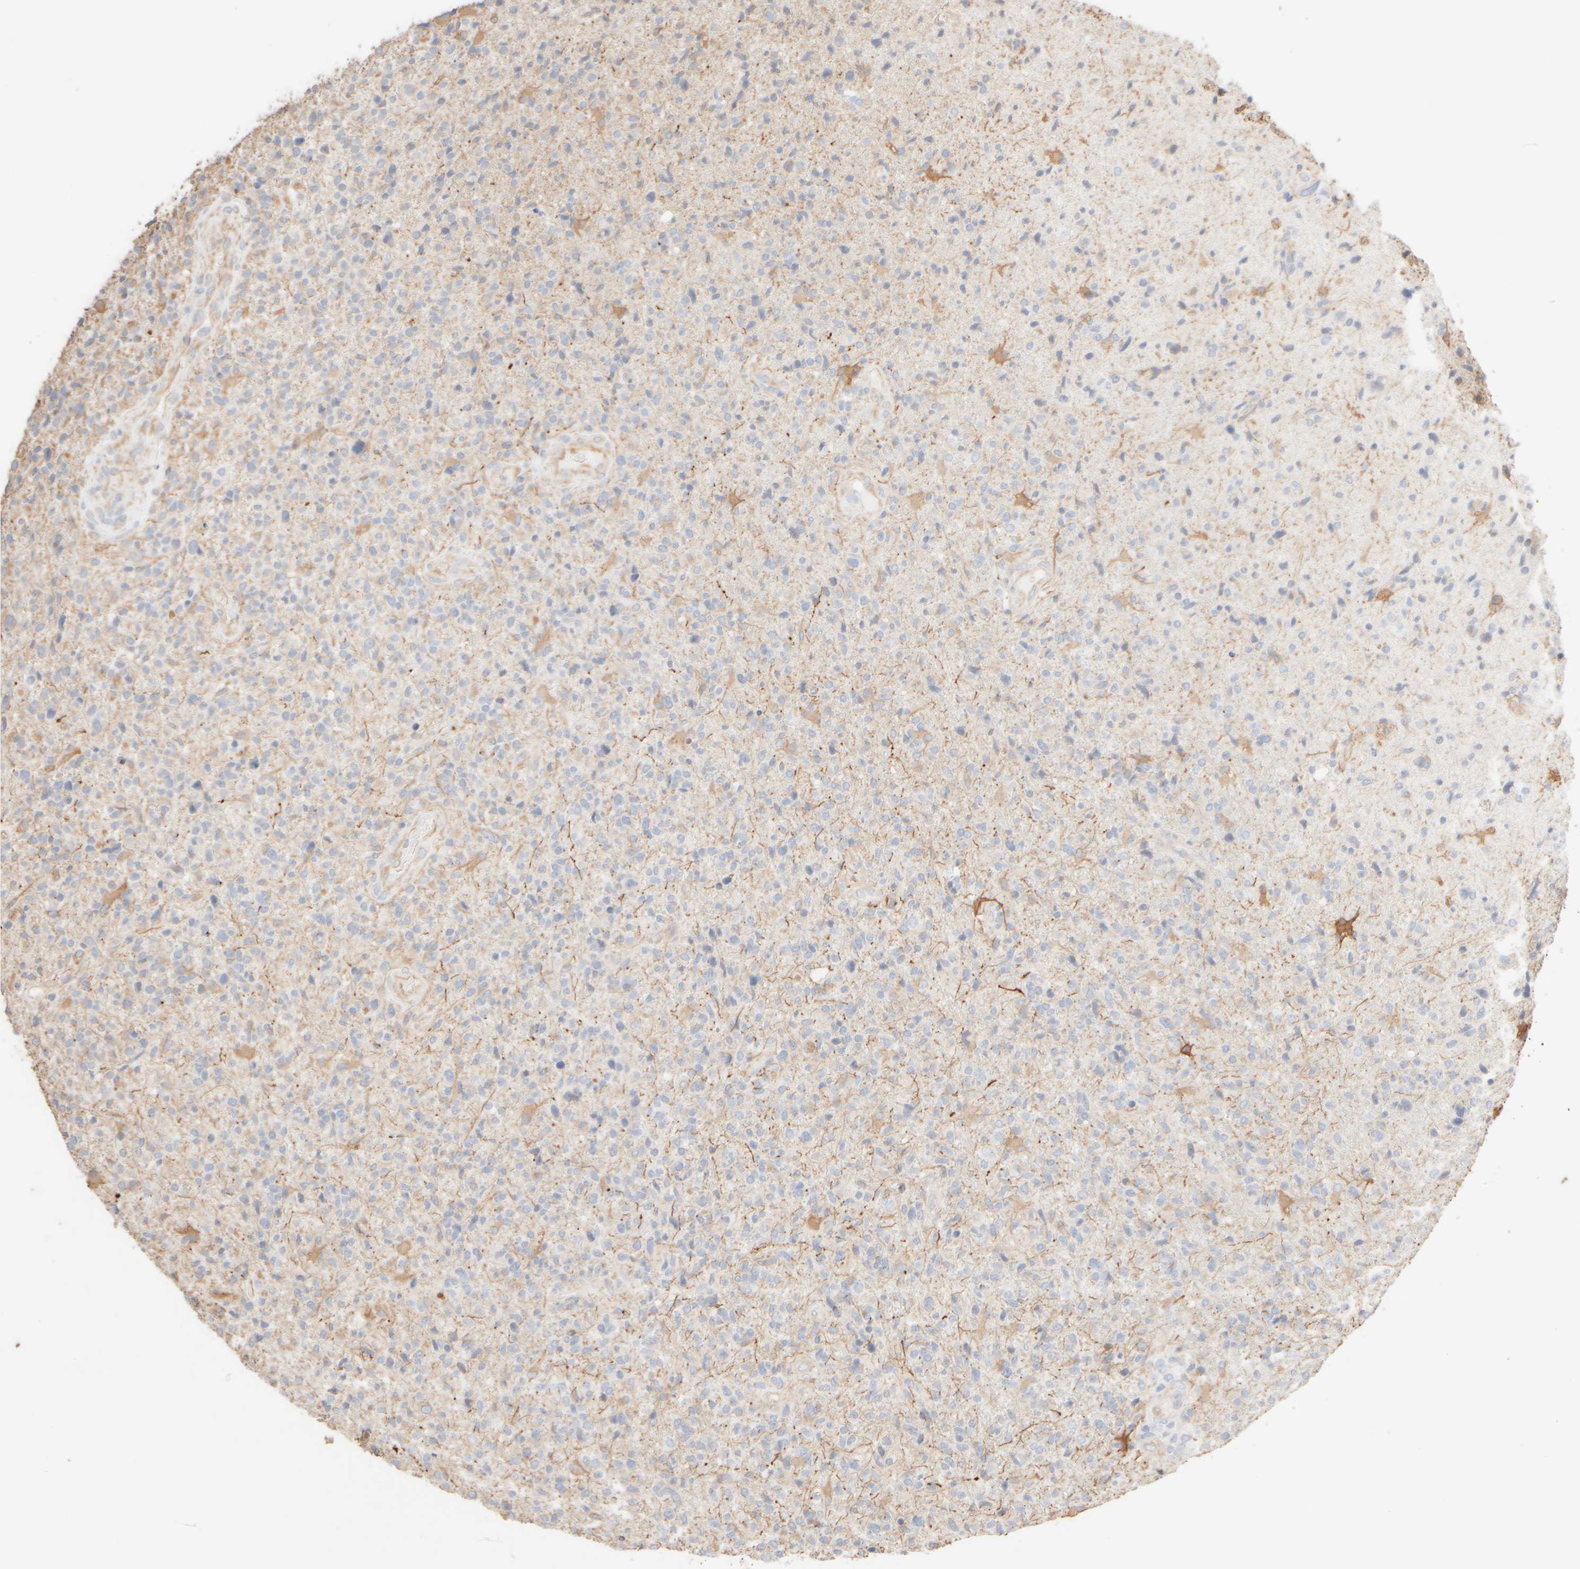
{"staining": {"intensity": "negative", "quantity": "none", "location": "none"}, "tissue": "glioma", "cell_type": "Tumor cells", "image_type": "cancer", "snomed": [{"axis": "morphology", "description": "Glioma, malignant, High grade"}, {"axis": "topography", "description": "Brain"}], "caption": "There is no significant expression in tumor cells of malignant glioma (high-grade). The staining was performed using DAB to visualize the protein expression in brown, while the nuclei were stained in blue with hematoxylin (Magnification: 20x).", "gene": "KRT15", "patient": {"sex": "male", "age": 72}}